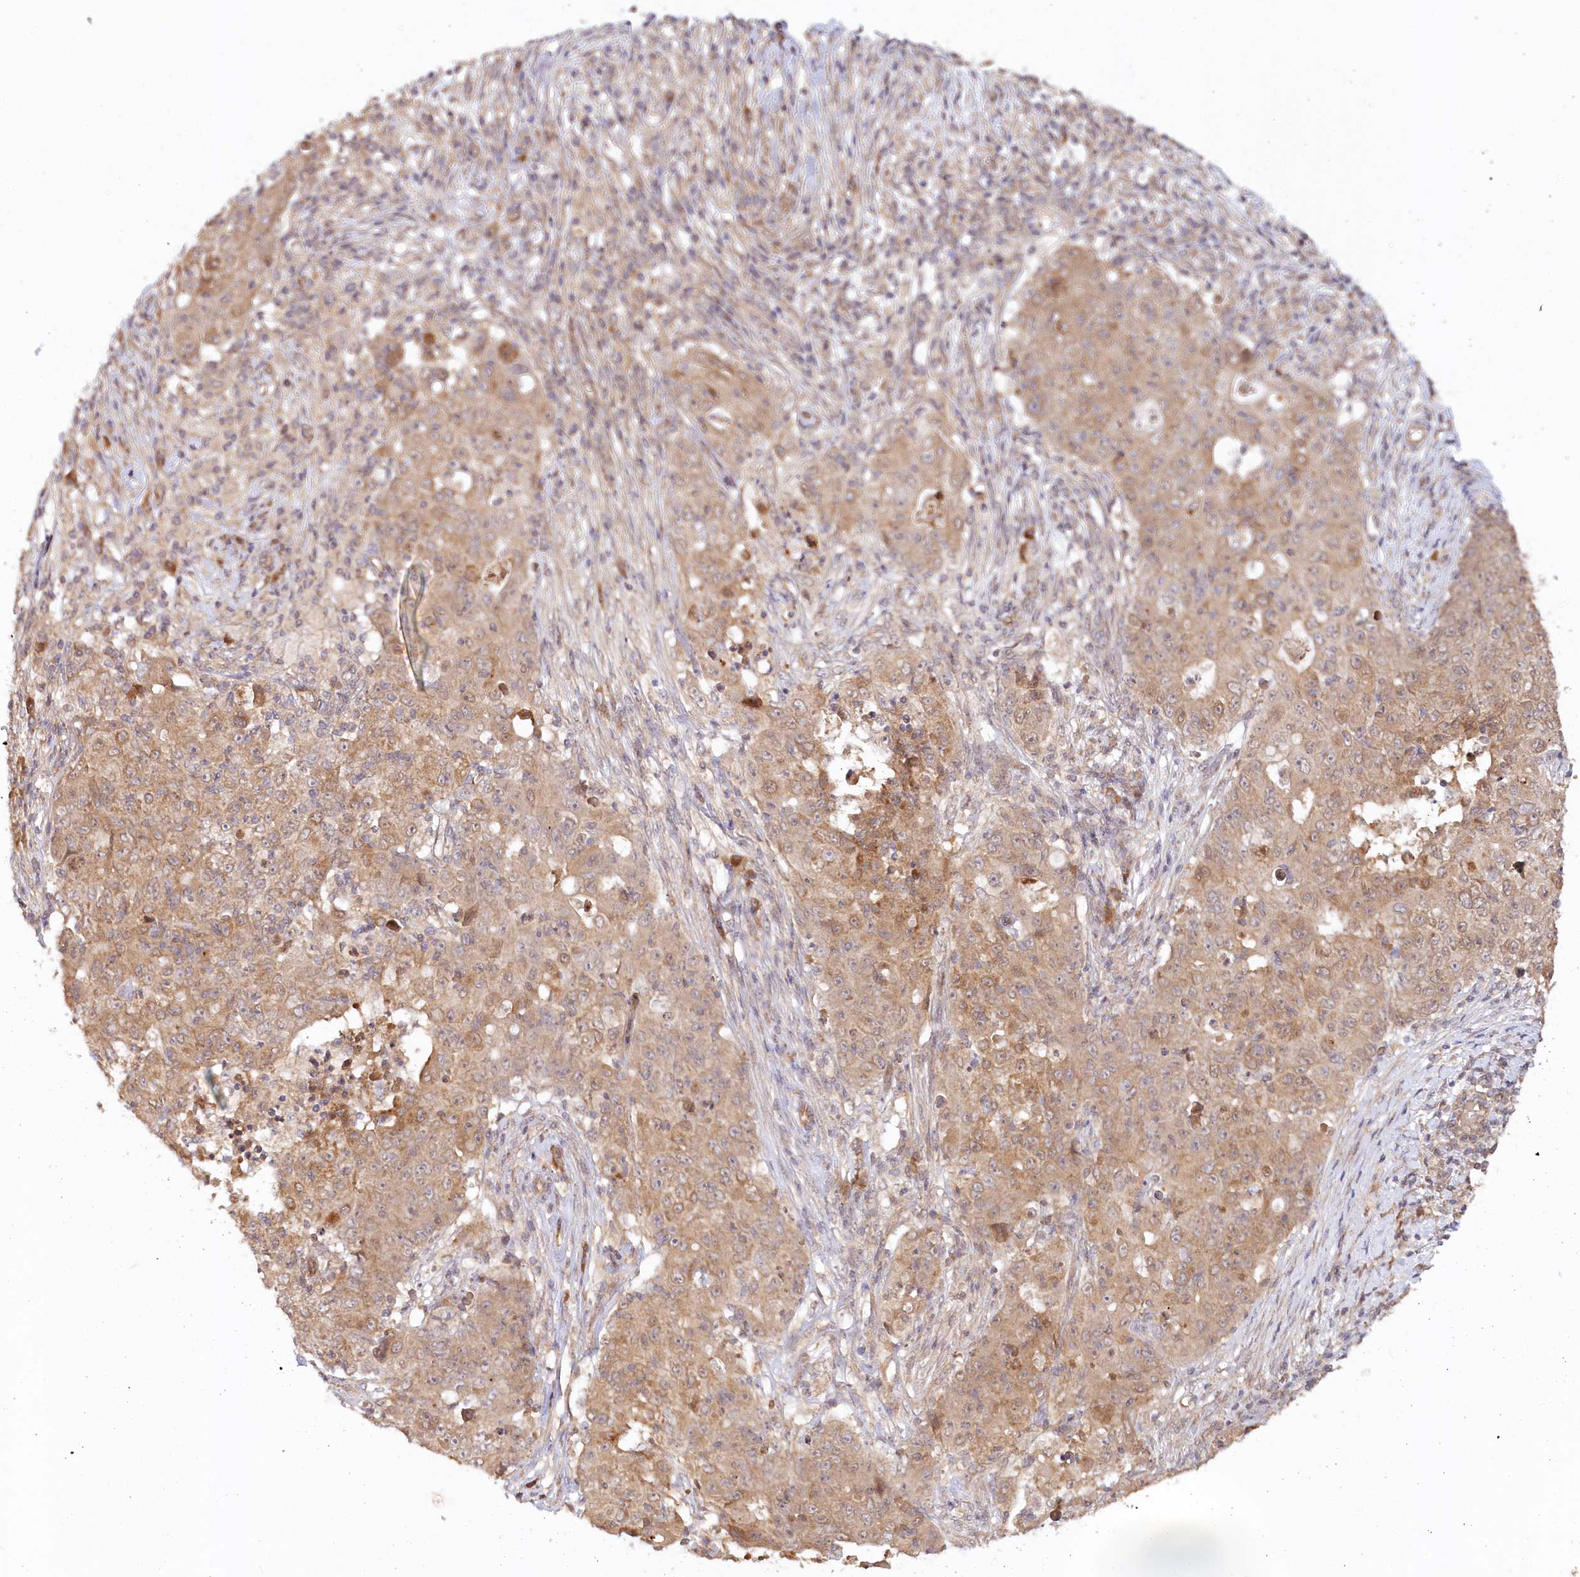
{"staining": {"intensity": "moderate", "quantity": ">75%", "location": "cytoplasmic/membranous"}, "tissue": "ovarian cancer", "cell_type": "Tumor cells", "image_type": "cancer", "snomed": [{"axis": "morphology", "description": "Carcinoma, endometroid"}, {"axis": "topography", "description": "Ovary"}], "caption": "A medium amount of moderate cytoplasmic/membranous staining is appreciated in about >75% of tumor cells in endometroid carcinoma (ovarian) tissue.", "gene": "CEP70", "patient": {"sex": "female", "age": 42}}